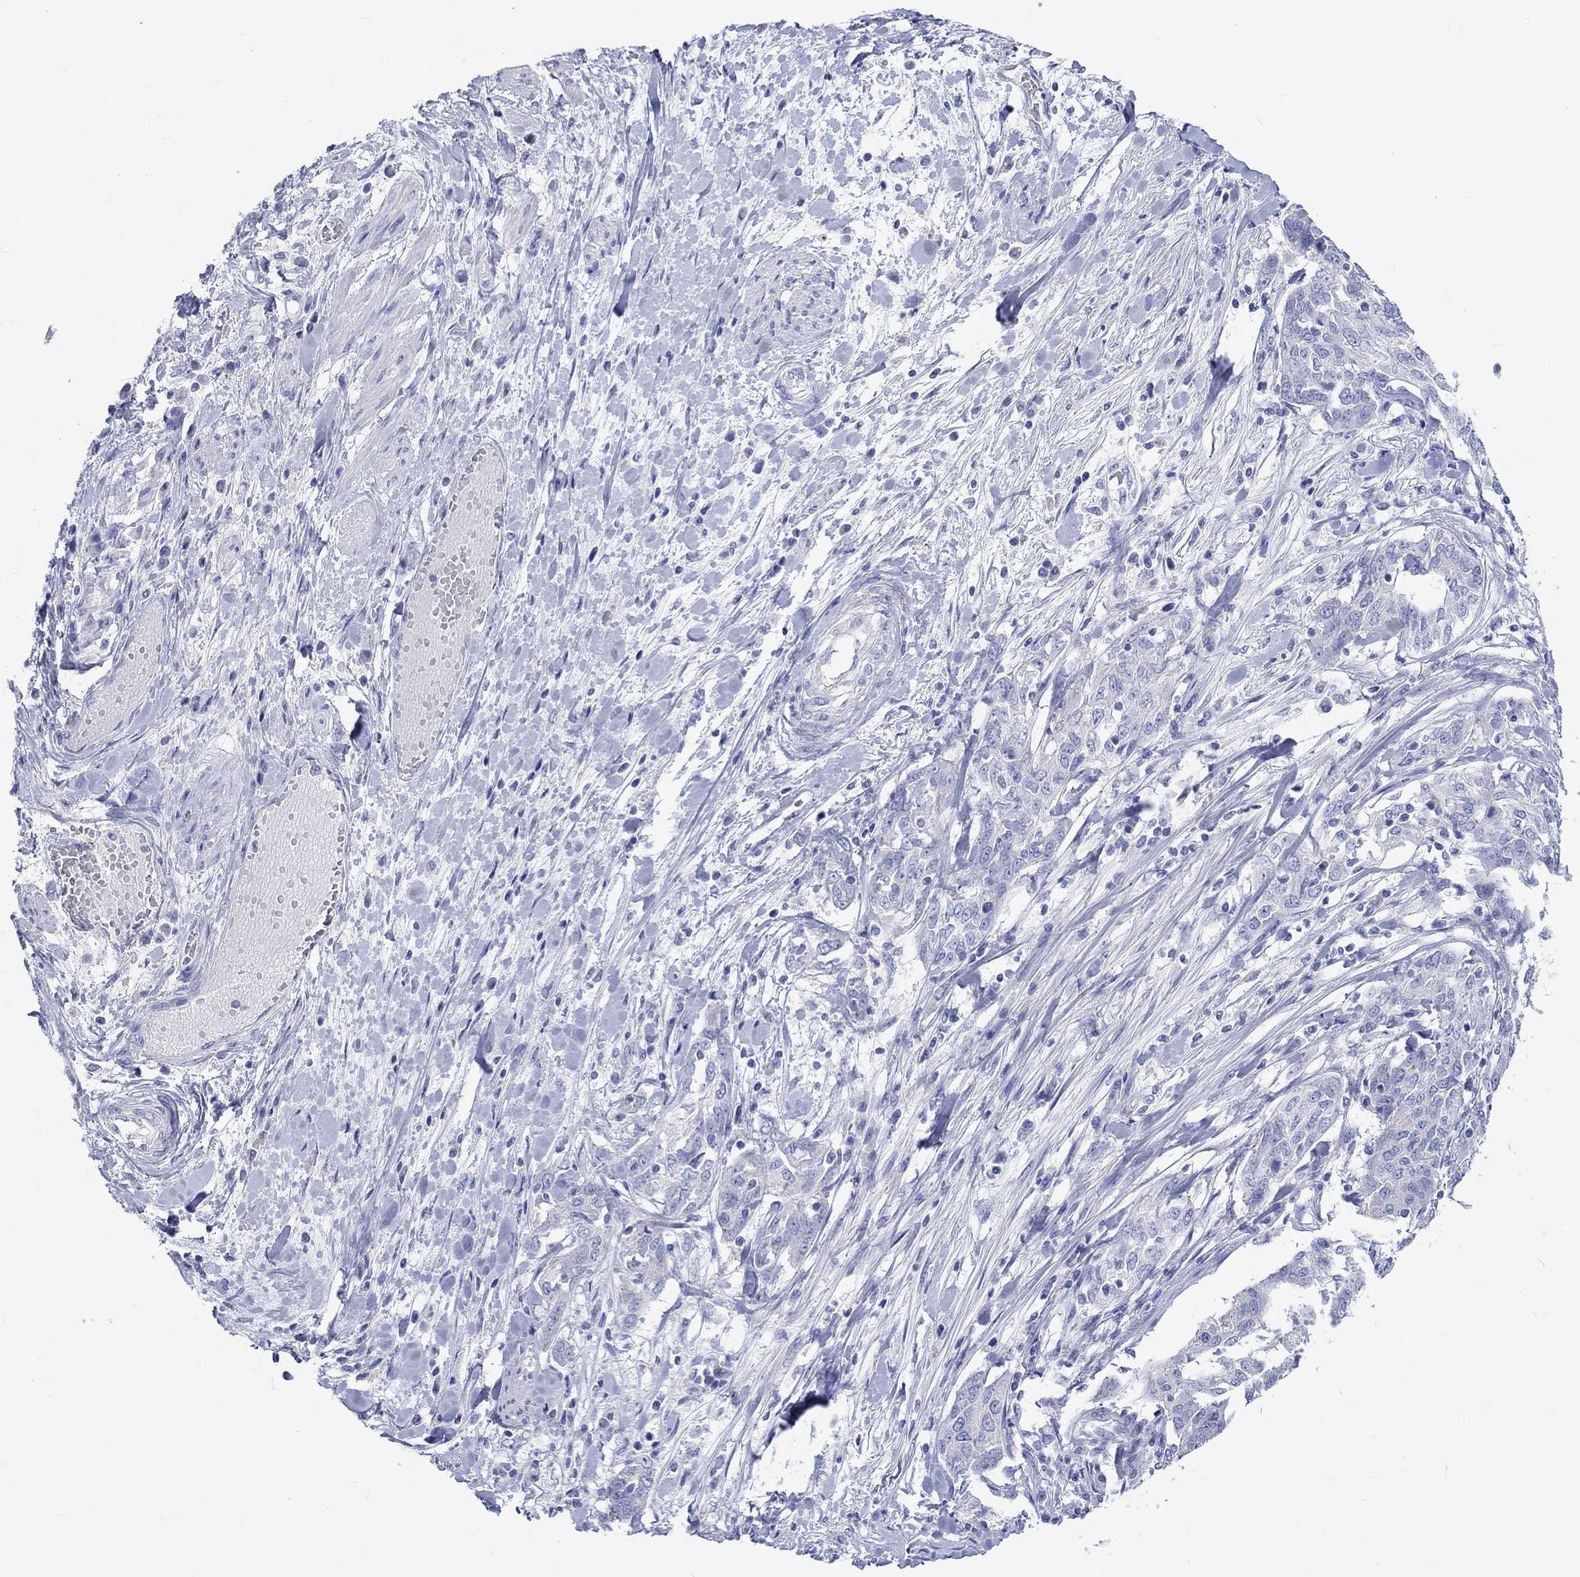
{"staining": {"intensity": "negative", "quantity": "none", "location": "none"}, "tissue": "ovarian cancer", "cell_type": "Tumor cells", "image_type": "cancer", "snomed": [{"axis": "morphology", "description": "Cystadenocarcinoma, serous, NOS"}, {"axis": "topography", "description": "Ovary"}], "caption": "DAB (3,3'-diaminobenzidine) immunohistochemical staining of human ovarian cancer (serous cystadenocarcinoma) displays no significant staining in tumor cells.", "gene": "CPLX2", "patient": {"sex": "female", "age": 67}}